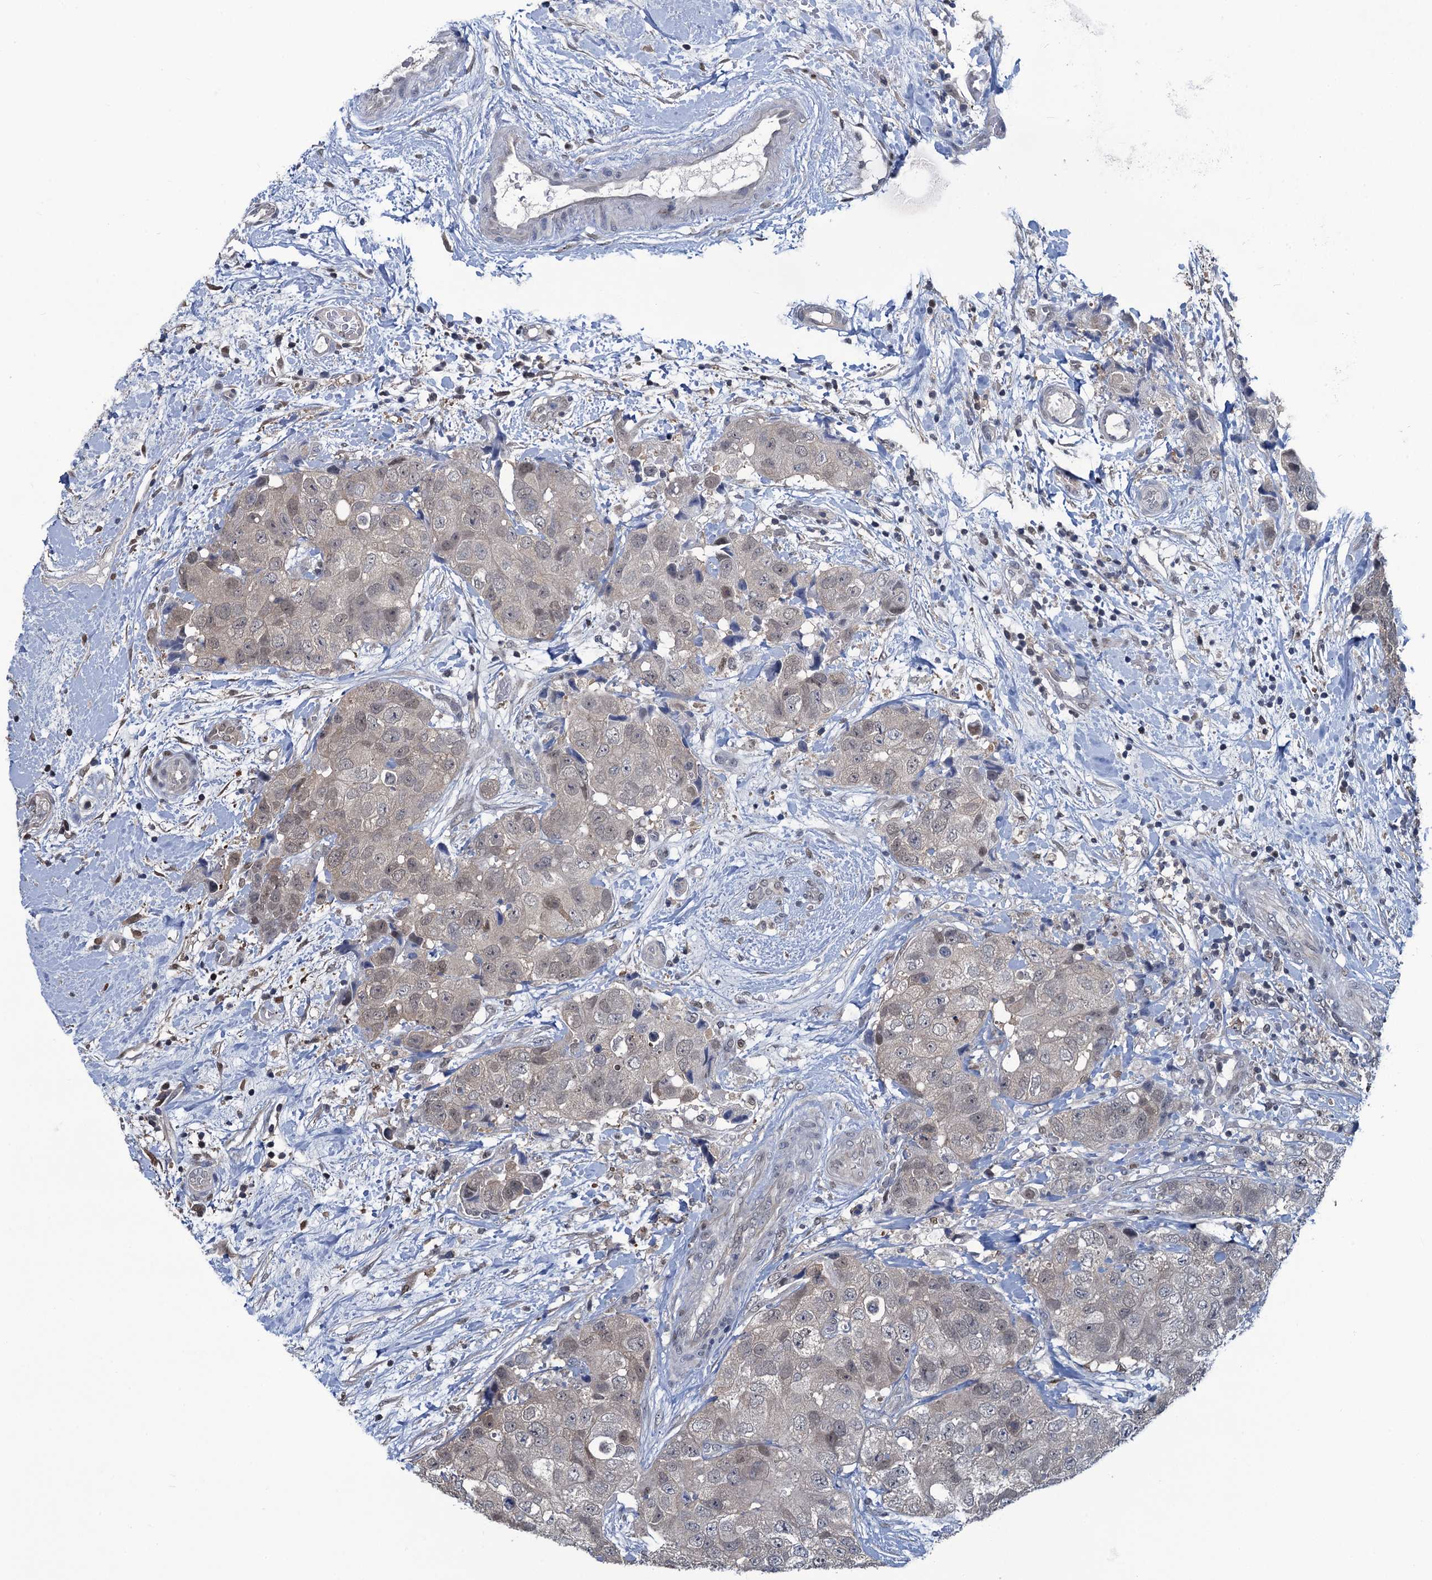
{"staining": {"intensity": "weak", "quantity": "<25%", "location": "cytoplasmic/membranous"}, "tissue": "breast cancer", "cell_type": "Tumor cells", "image_type": "cancer", "snomed": [{"axis": "morphology", "description": "Duct carcinoma"}, {"axis": "topography", "description": "Breast"}], "caption": "IHC photomicrograph of invasive ductal carcinoma (breast) stained for a protein (brown), which exhibits no positivity in tumor cells.", "gene": "RTKN2", "patient": {"sex": "female", "age": 62}}